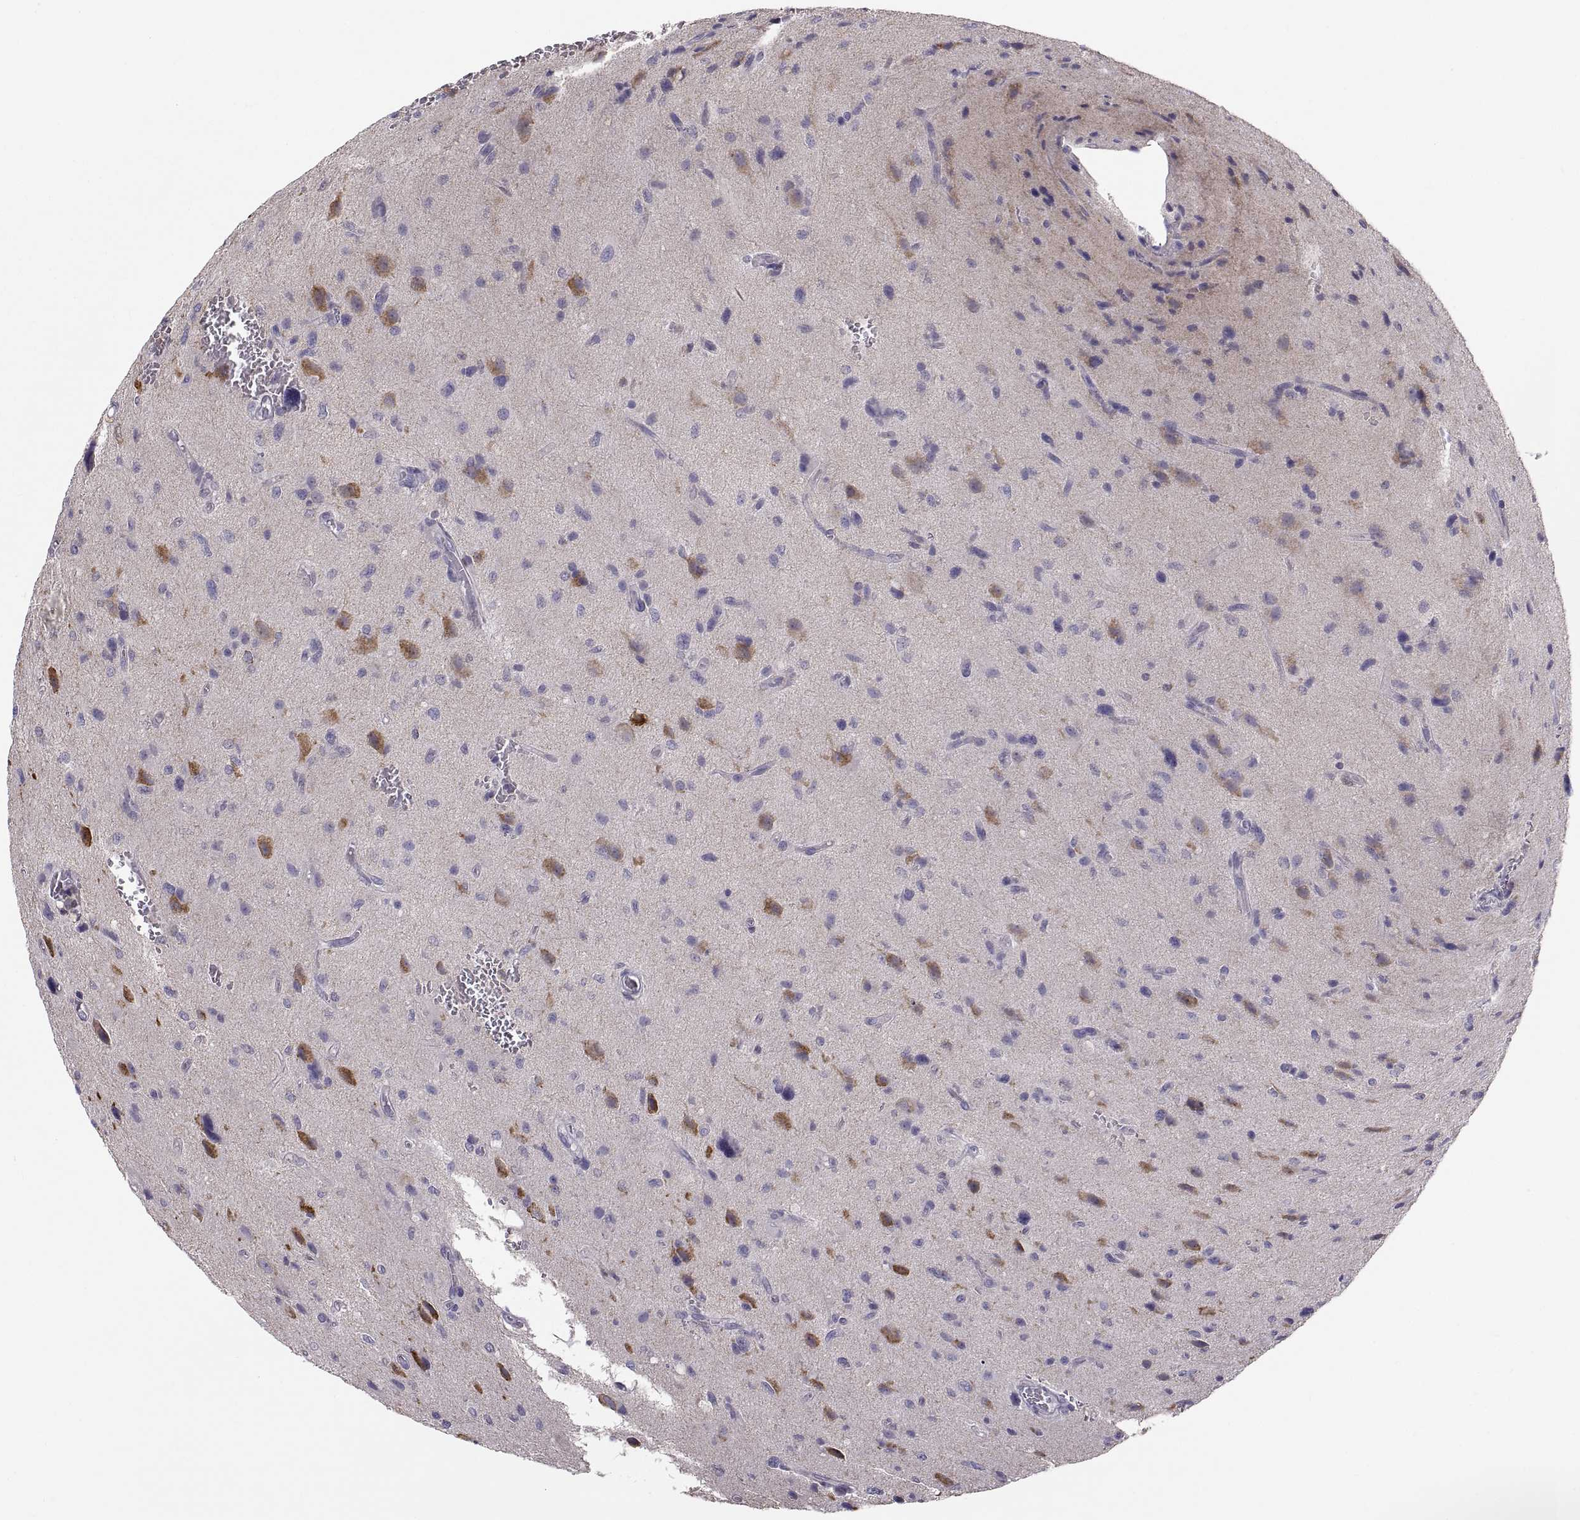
{"staining": {"intensity": "negative", "quantity": "none", "location": "none"}, "tissue": "glioma", "cell_type": "Tumor cells", "image_type": "cancer", "snomed": [{"axis": "morphology", "description": "Glioma, malignant, NOS"}, {"axis": "morphology", "description": "Glioma, malignant, High grade"}, {"axis": "topography", "description": "Brain"}], "caption": "The image exhibits no significant expression in tumor cells of malignant glioma.", "gene": "ERO1A", "patient": {"sex": "female", "age": 71}}